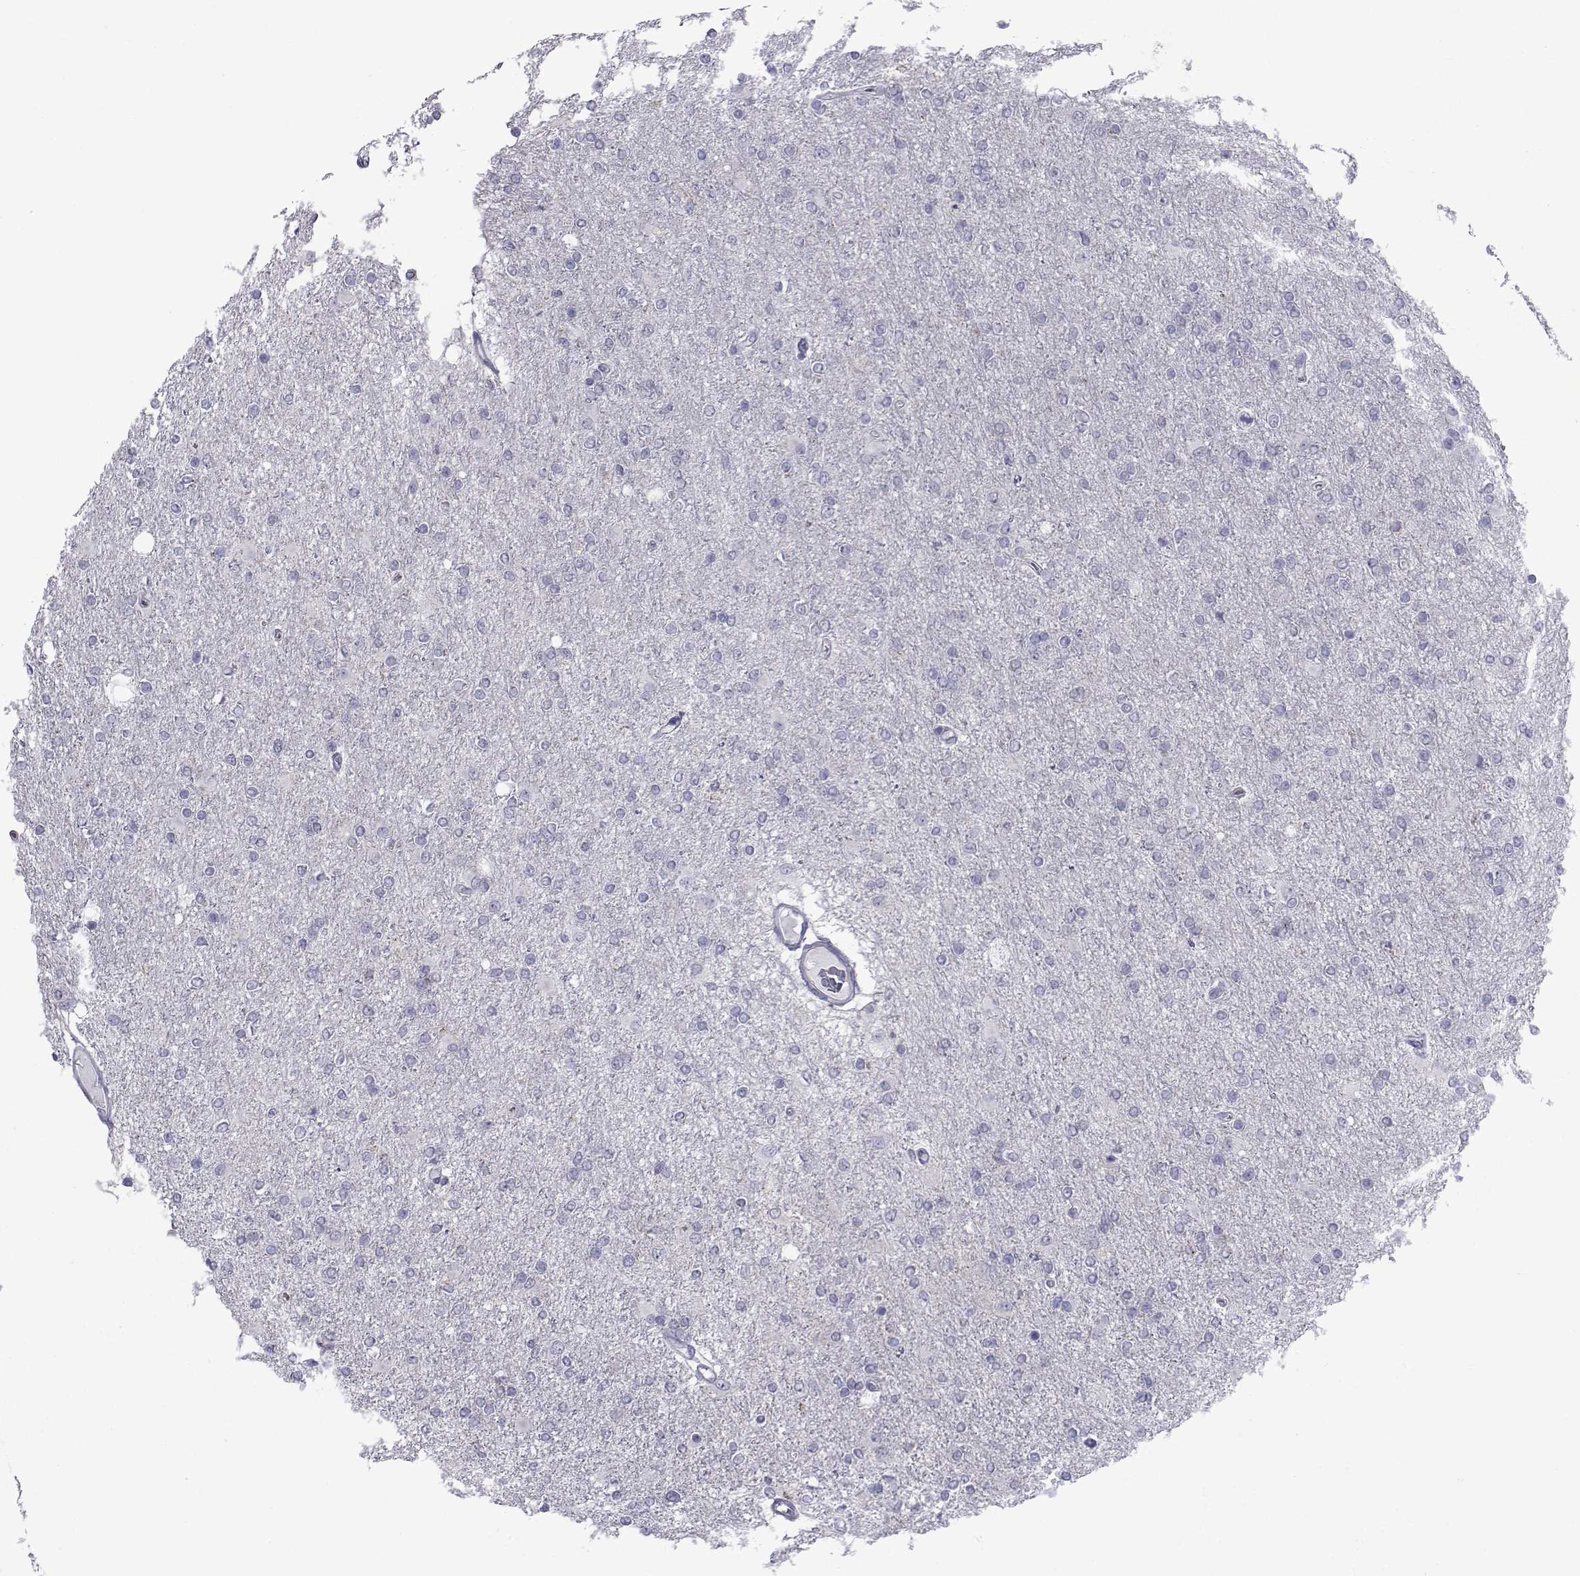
{"staining": {"intensity": "negative", "quantity": "none", "location": "none"}, "tissue": "glioma", "cell_type": "Tumor cells", "image_type": "cancer", "snomed": [{"axis": "morphology", "description": "Glioma, malignant, High grade"}, {"axis": "topography", "description": "Cerebral cortex"}], "caption": "Protein analysis of malignant high-grade glioma displays no significant staining in tumor cells. (DAB (3,3'-diaminobenzidine) immunohistochemistry visualized using brightfield microscopy, high magnification).", "gene": "PDE6H", "patient": {"sex": "male", "age": 70}}